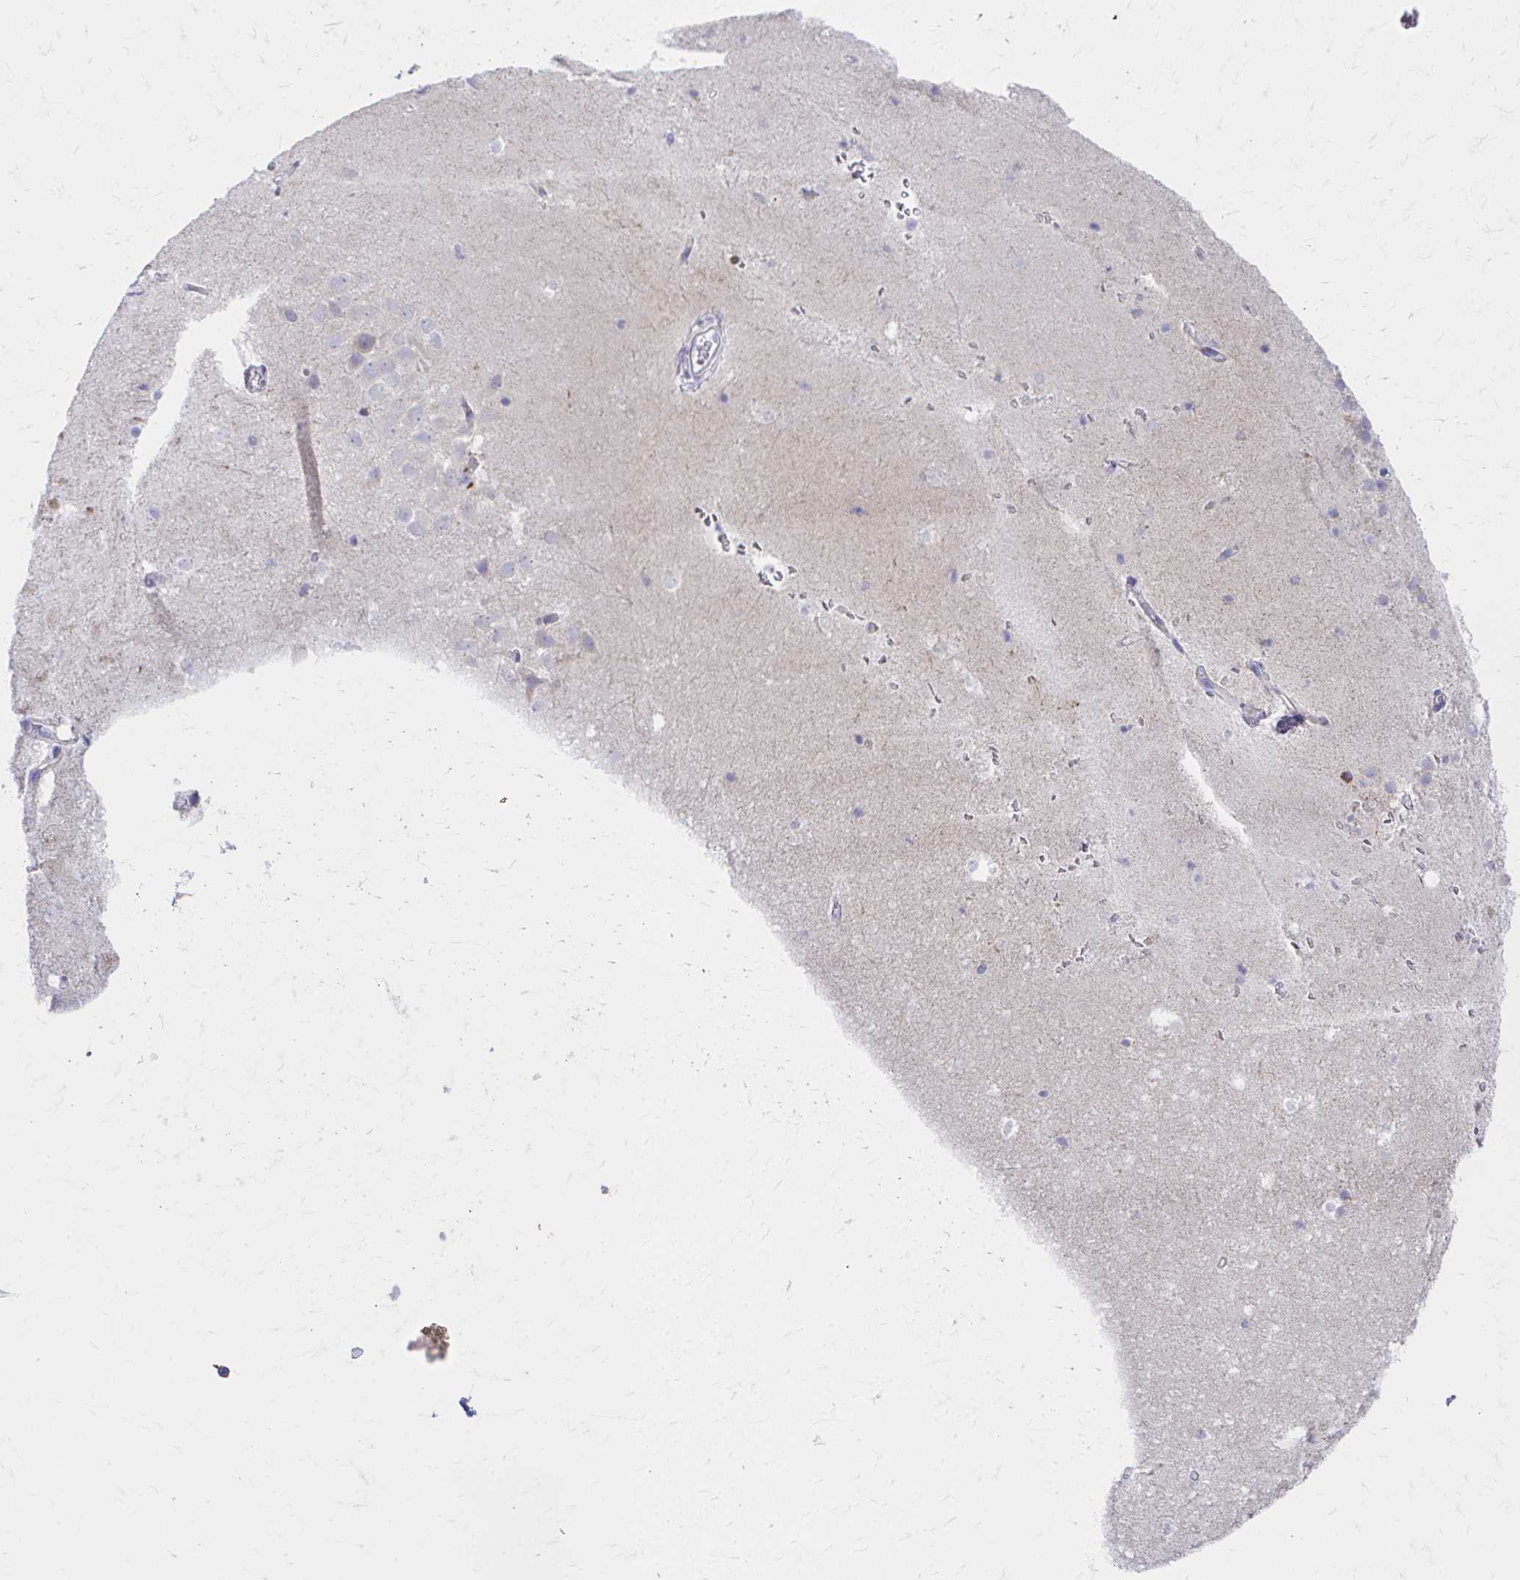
{"staining": {"intensity": "weak", "quantity": "<25%", "location": "cytoplasmic/membranous"}, "tissue": "hippocampus", "cell_type": "Glial cells", "image_type": "normal", "snomed": [{"axis": "morphology", "description": "Normal tissue, NOS"}, {"axis": "topography", "description": "Hippocampus"}], "caption": "DAB (3,3'-diaminobenzidine) immunohistochemical staining of unremarkable hippocampus exhibits no significant staining in glial cells.", "gene": "MRPL19", "patient": {"sex": "male", "age": 26}}